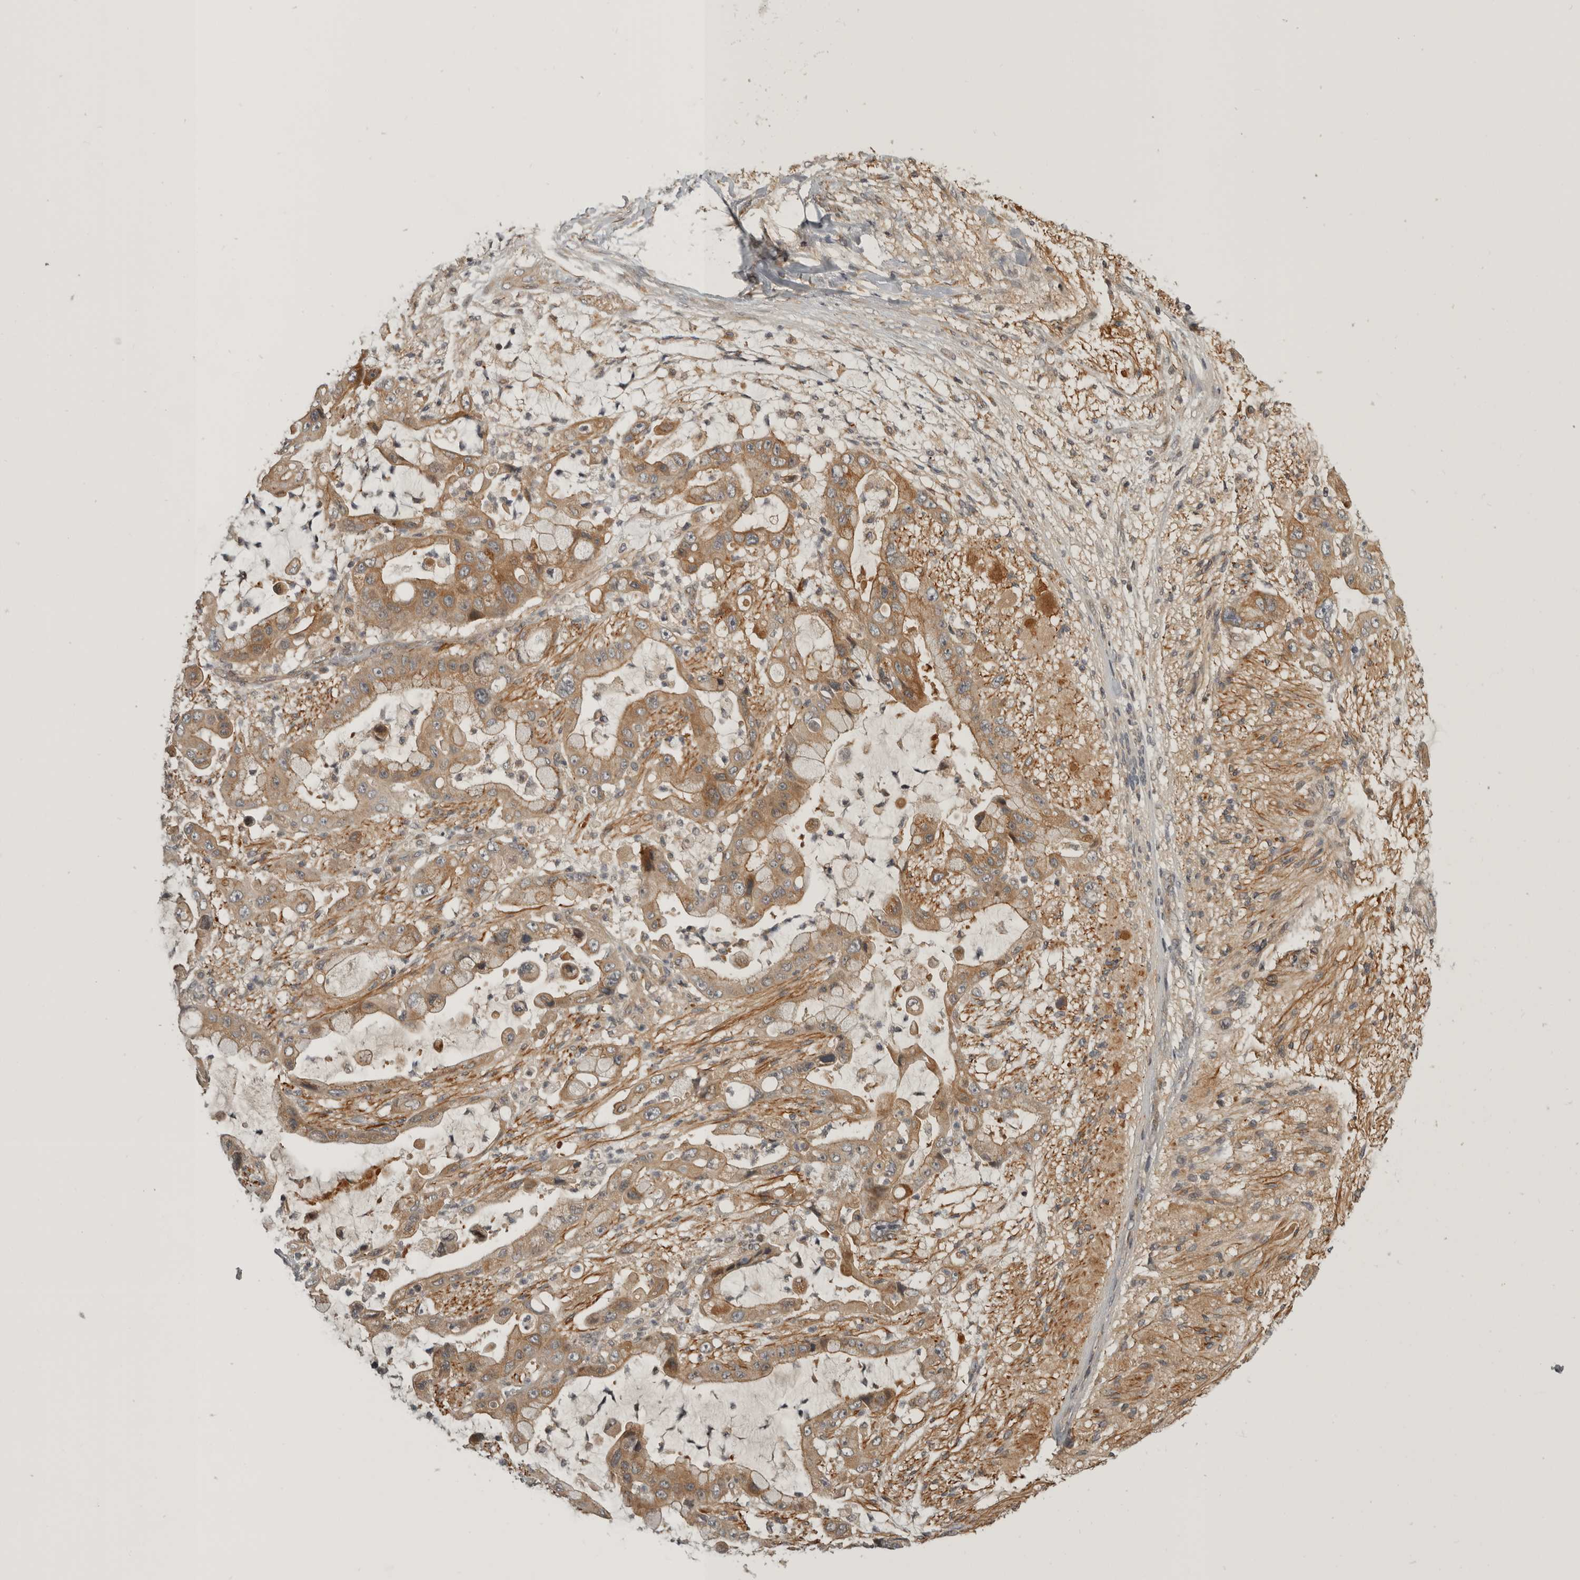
{"staining": {"intensity": "moderate", "quantity": ">75%", "location": "cytoplasmic/membranous"}, "tissue": "liver cancer", "cell_type": "Tumor cells", "image_type": "cancer", "snomed": [{"axis": "morphology", "description": "Cholangiocarcinoma"}, {"axis": "topography", "description": "Liver"}], "caption": "This micrograph reveals immunohistochemistry staining of human liver cancer, with medium moderate cytoplasmic/membranous expression in about >75% of tumor cells.", "gene": "CUEDC1", "patient": {"sex": "female", "age": 54}}